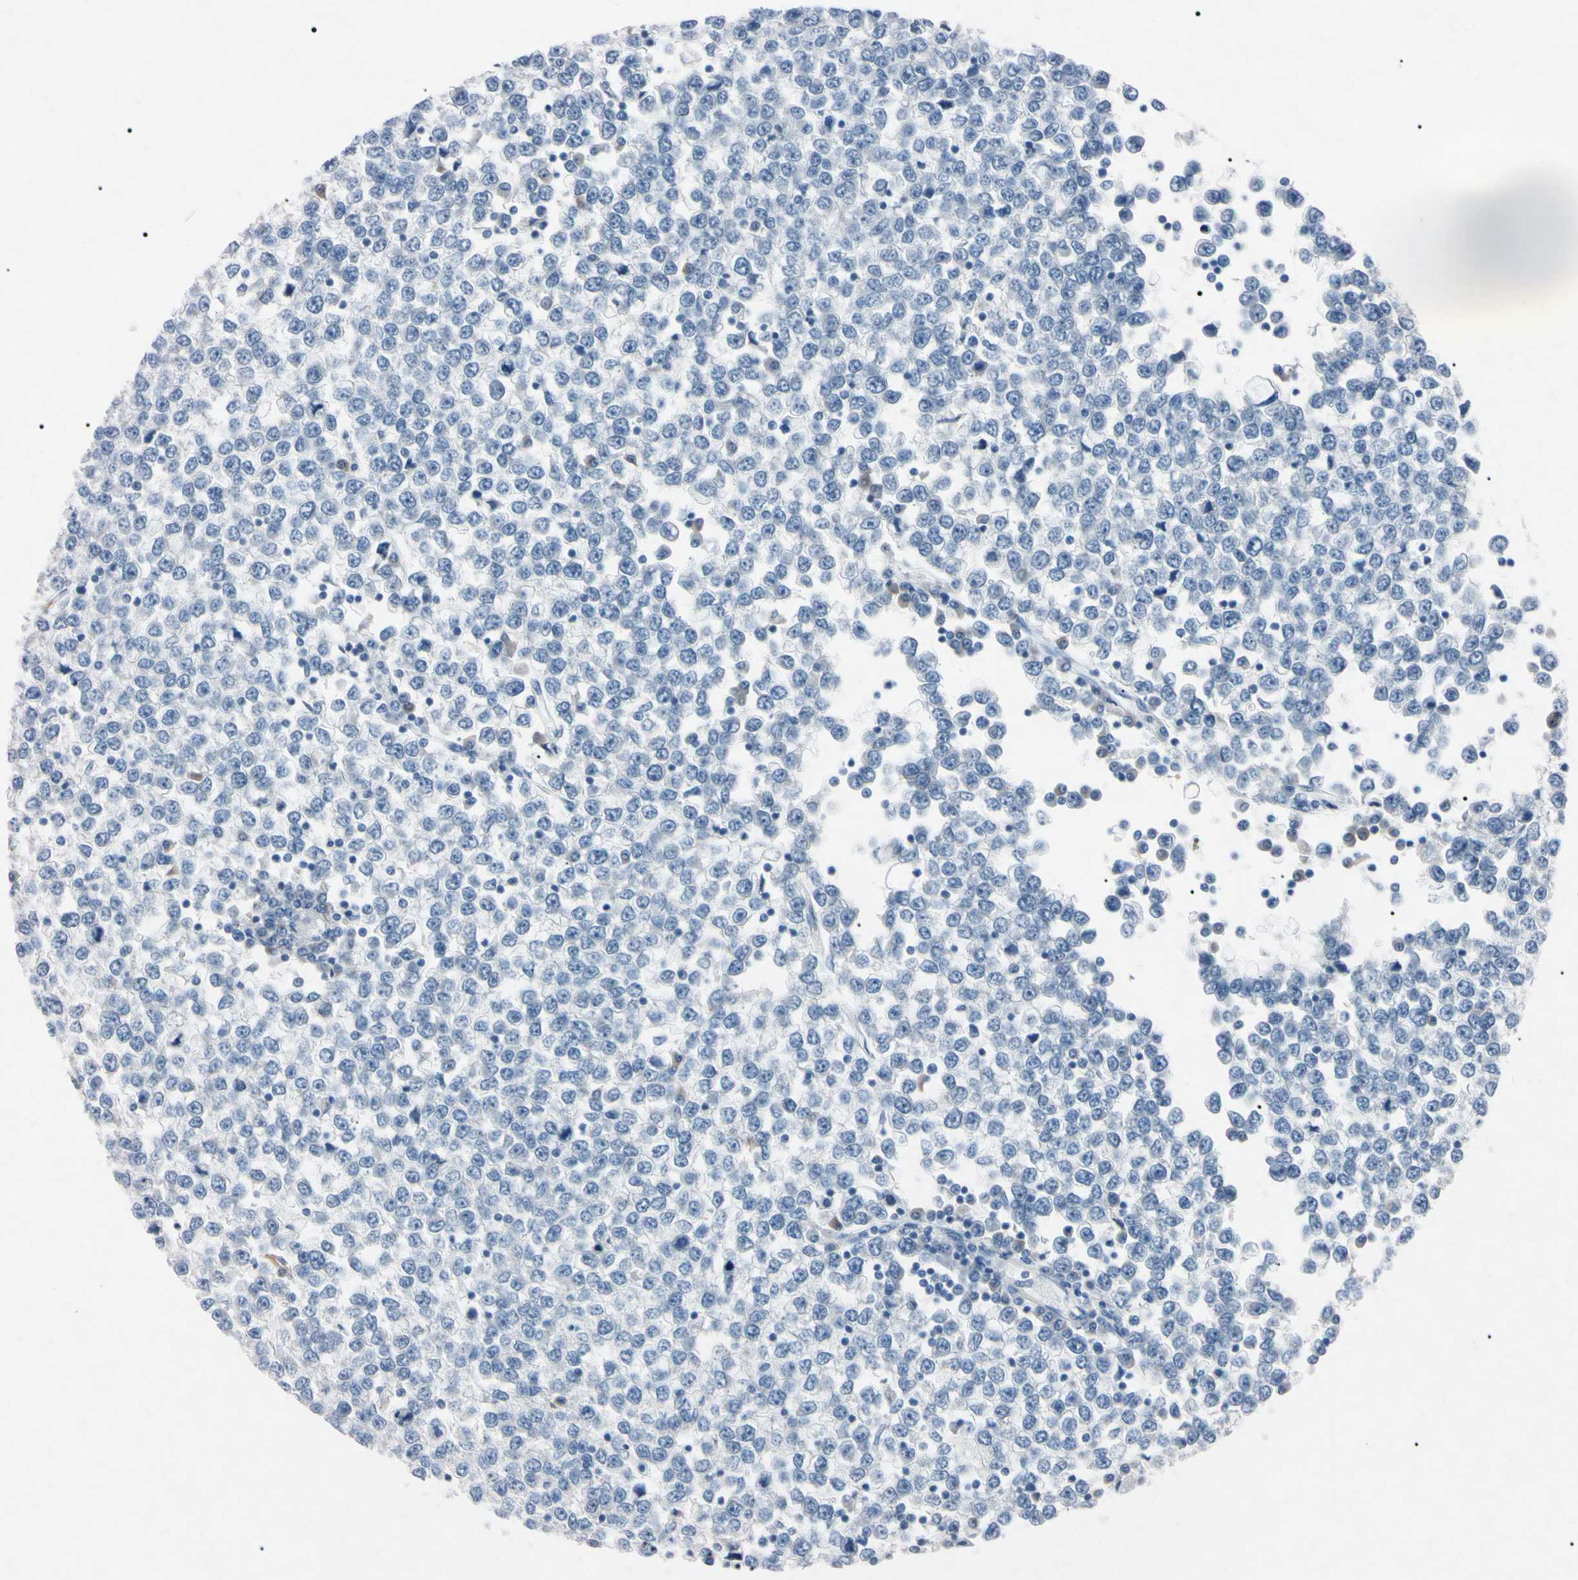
{"staining": {"intensity": "negative", "quantity": "none", "location": "none"}, "tissue": "testis cancer", "cell_type": "Tumor cells", "image_type": "cancer", "snomed": [{"axis": "morphology", "description": "Seminoma, NOS"}, {"axis": "topography", "description": "Testis"}], "caption": "A histopathology image of testis seminoma stained for a protein reveals no brown staining in tumor cells. Brightfield microscopy of immunohistochemistry stained with DAB (brown) and hematoxylin (blue), captured at high magnification.", "gene": "ELN", "patient": {"sex": "male", "age": 65}}